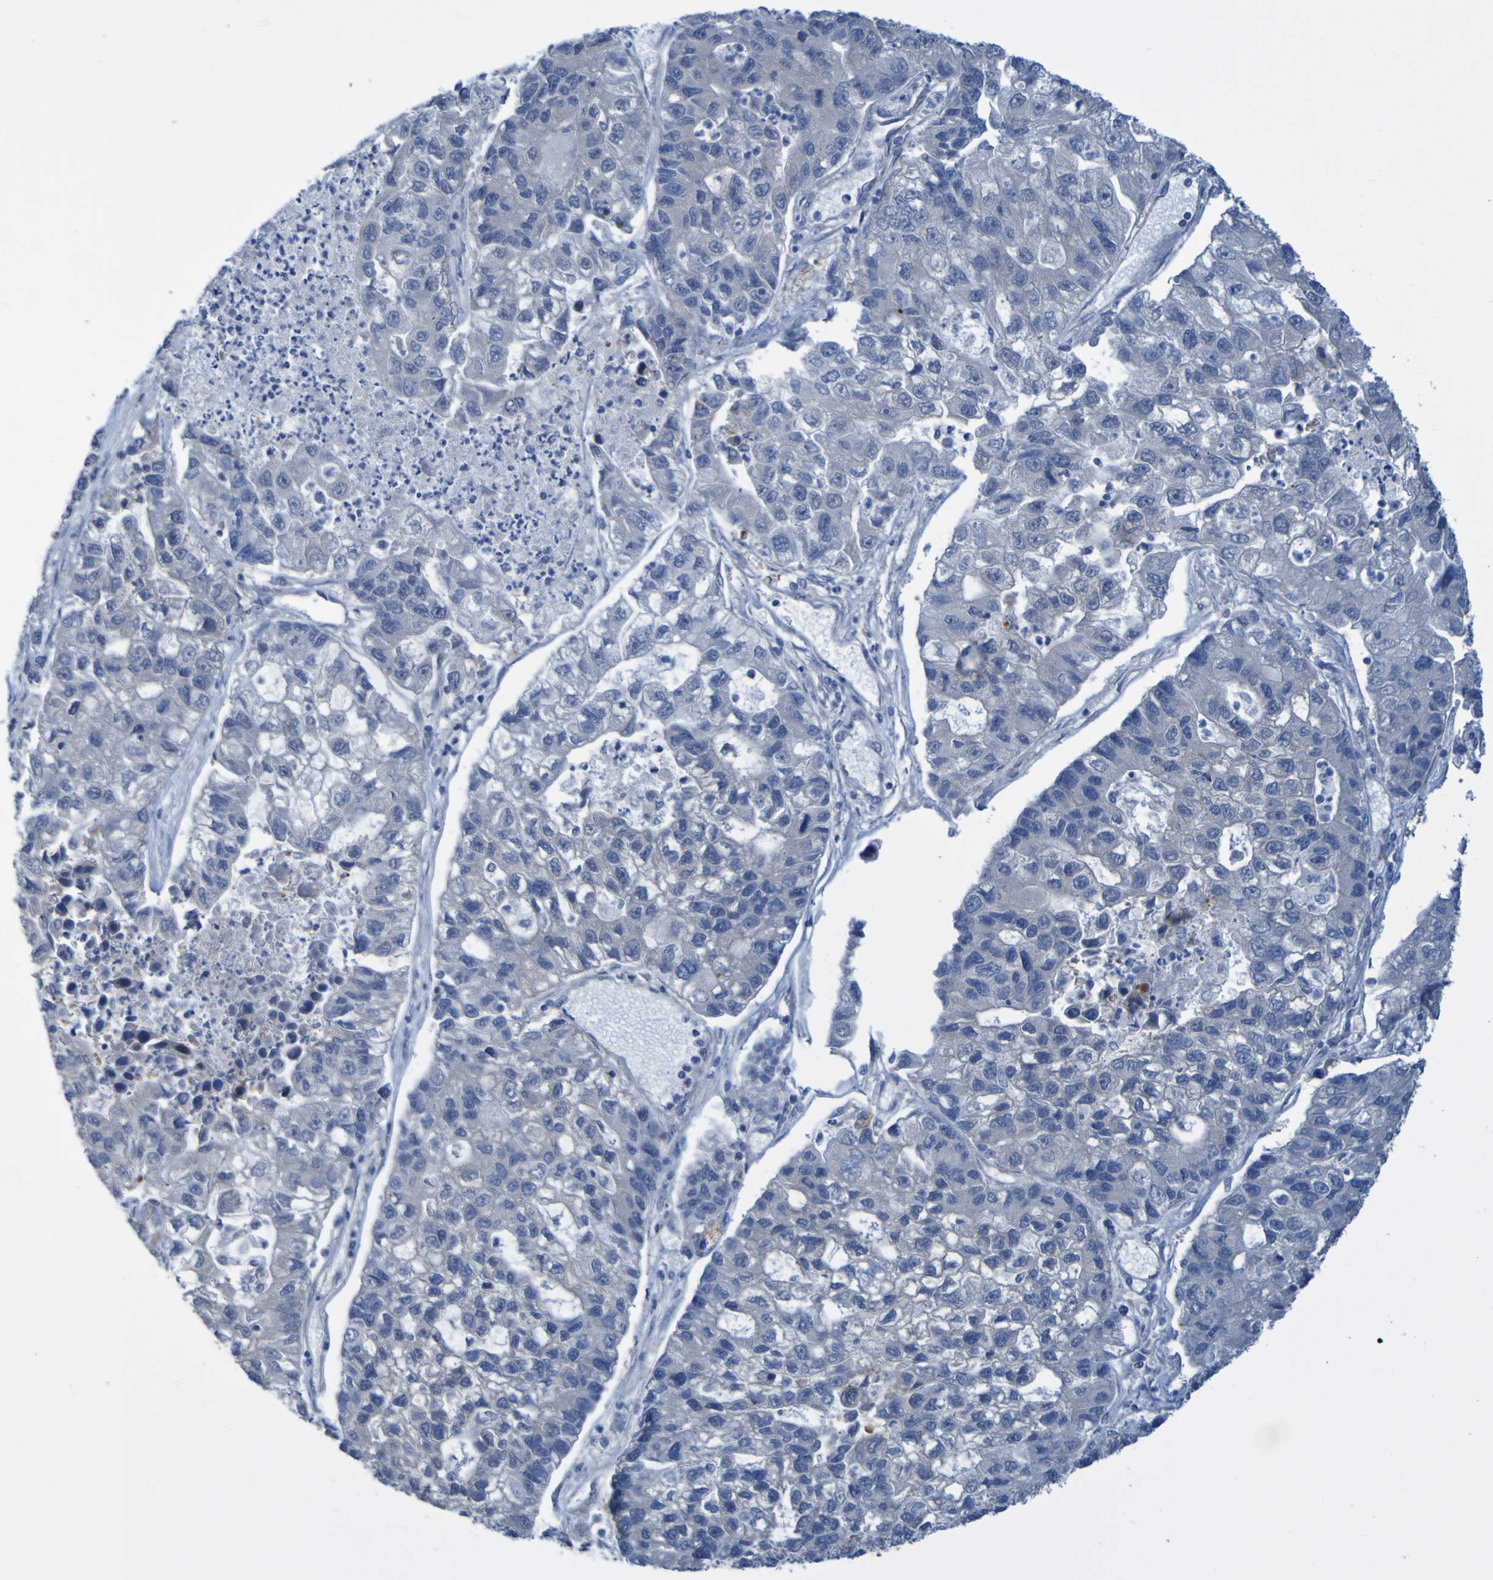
{"staining": {"intensity": "negative", "quantity": "none", "location": "none"}, "tissue": "lung cancer", "cell_type": "Tumor cells", "image_type": "cancer", "snomed": [{"axis": "morphology", "description": "Adenocarcinoma, NOS"}, {"axis": "topography", "description": "Lung"}], "caption": "Tumor cells show no significant expression in adenocarcinoma (lung).", "gene": "NPRL3", "patient": {"sex": "female", "age": 51}}